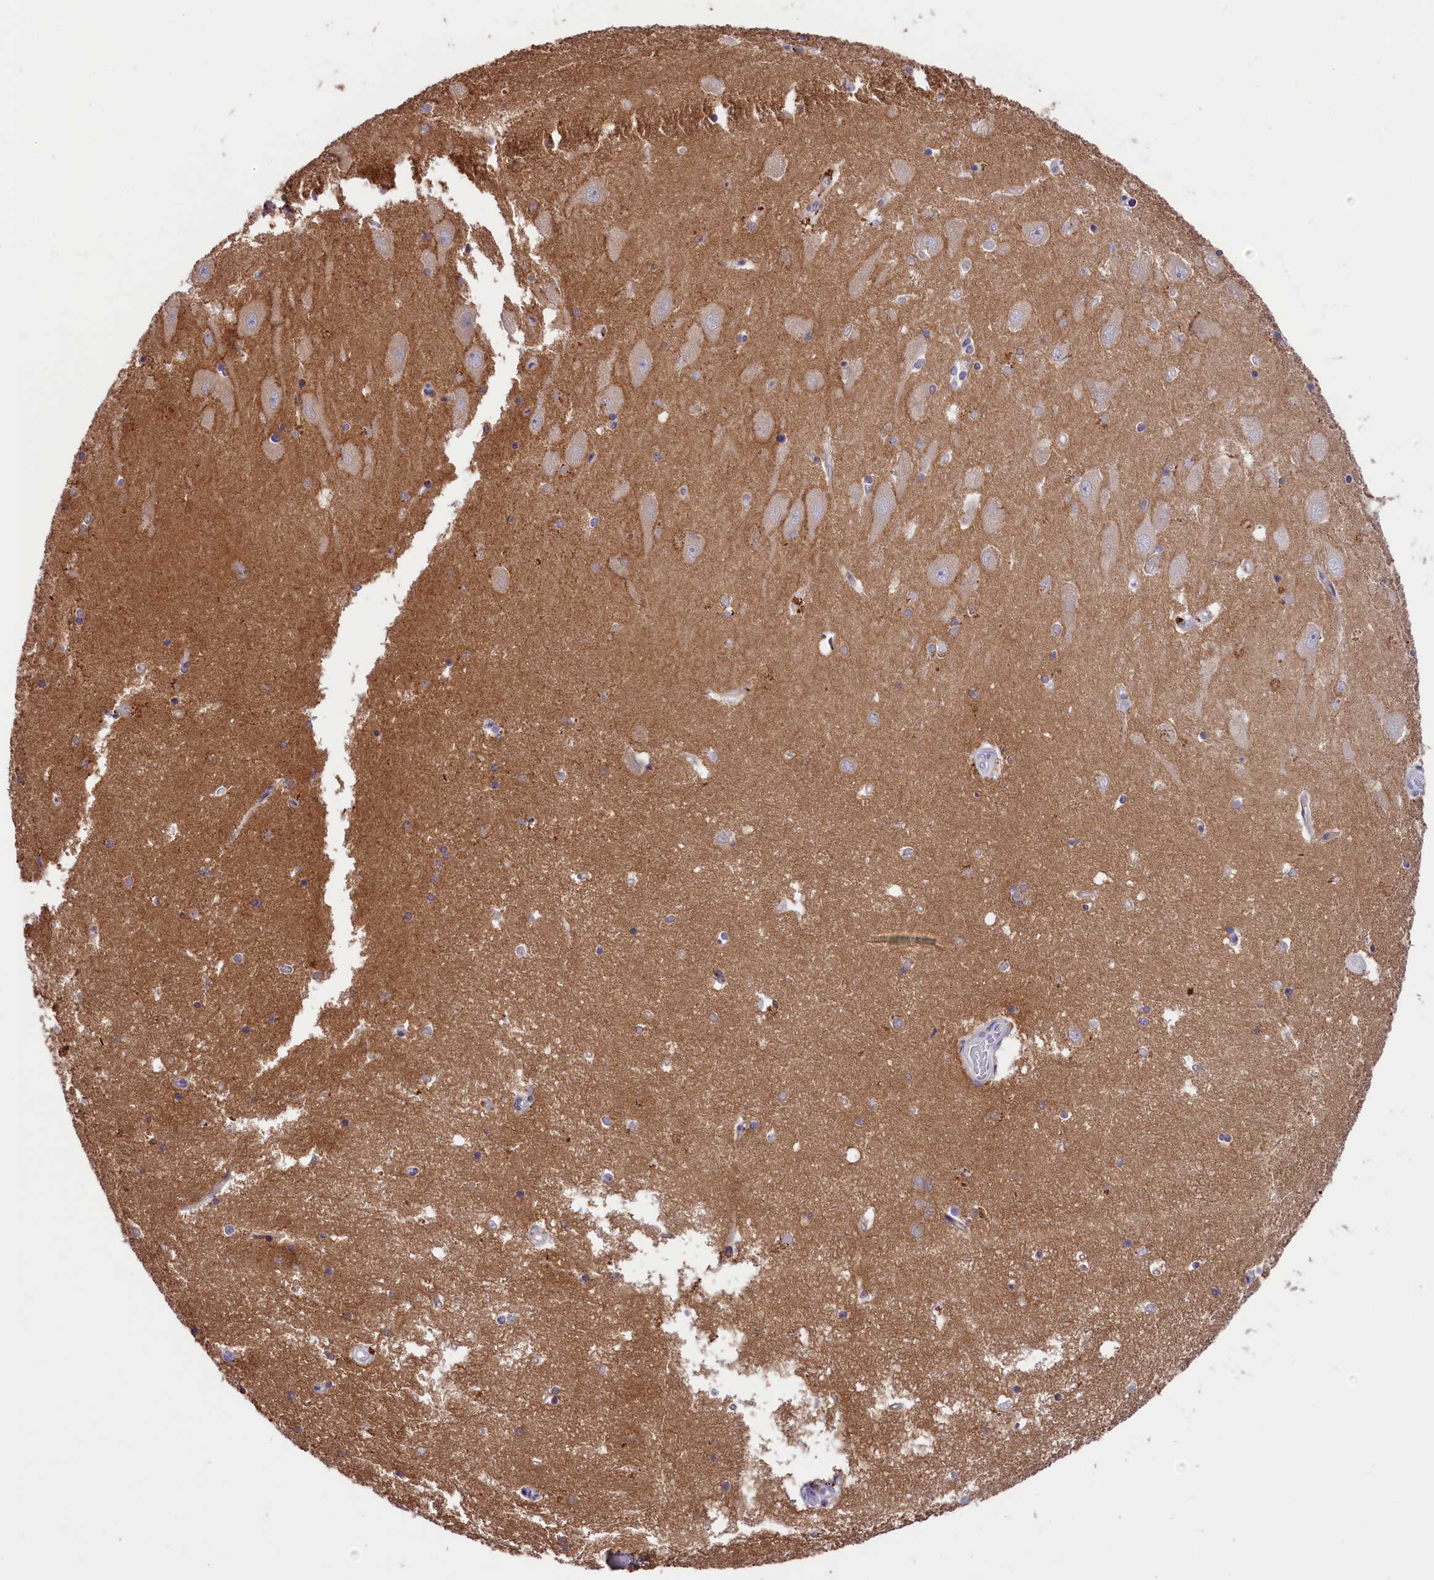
{"staining": {"intensity": "weak", "quantity": "25%-75%", "location": "cytoplasmic/membranous"}, "tissue": "hippocampus", "cell_type": "Glial cells", "image_type": "normal", "snomed": [{"axis": "morphology", "description": "Normal tissue, NOS"}, {"axis": "topography", "description": "Hippocampus"}], "caption": "Protein staining by IHC displays weak cytoplasmic/membranous positivity in approximately 25%-75% of glial cells in normal hippocampus.", "gene": "CD99L2", "patient": {"sex": "male", "age": 45}}